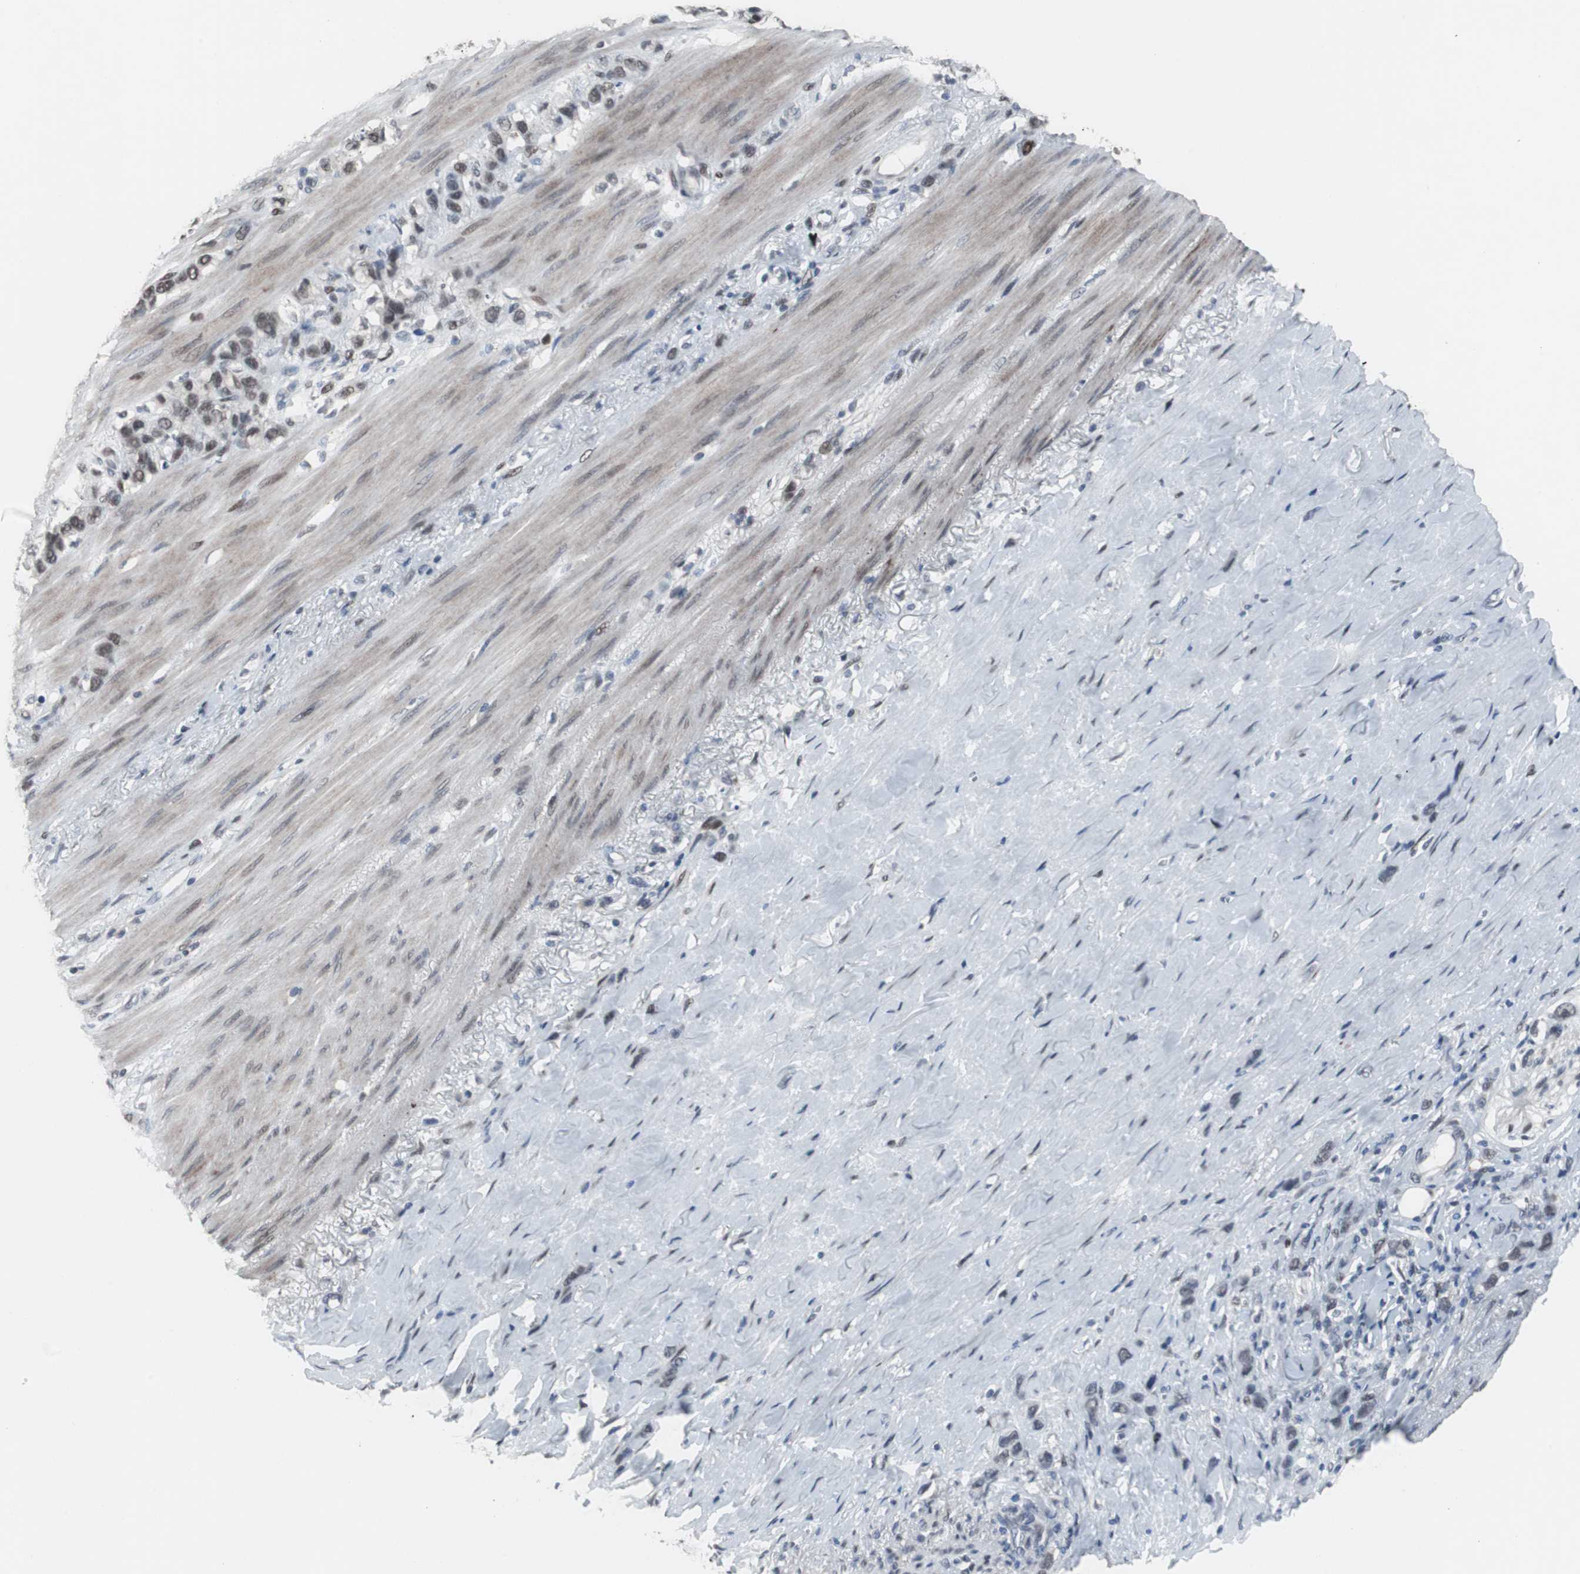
{"staining": {"intensity": "moderate", "quantity": ">75%", "location": "nuclear"}, "tissue": "stomach cancer", "cell_type": "Tumor cells", "image_type": "cancer", "snomed": [{"axis": "morphology", "description": "Normal tissue, NOS"}, {"axis": "morphology", "description": "Adenocarcinoma, NOS"}, {"axis": "morphology", "description": "Adenocarcinoma, High grade"}, {"axis": "topography", "description": "Stomach, upper"}, {"axis": "topography", "description": "Stomach"}], "caption": "Protein staining of stomach cancer (high-grade adenocarcinoma) tissue exhibits moderate nuclear positivity in about >75% of tumor cells. (Brightfield microscopy of DAB IHC at high magnification).", "gene": "FOXP4", "patient": {"sex": "female", "age": 65}}